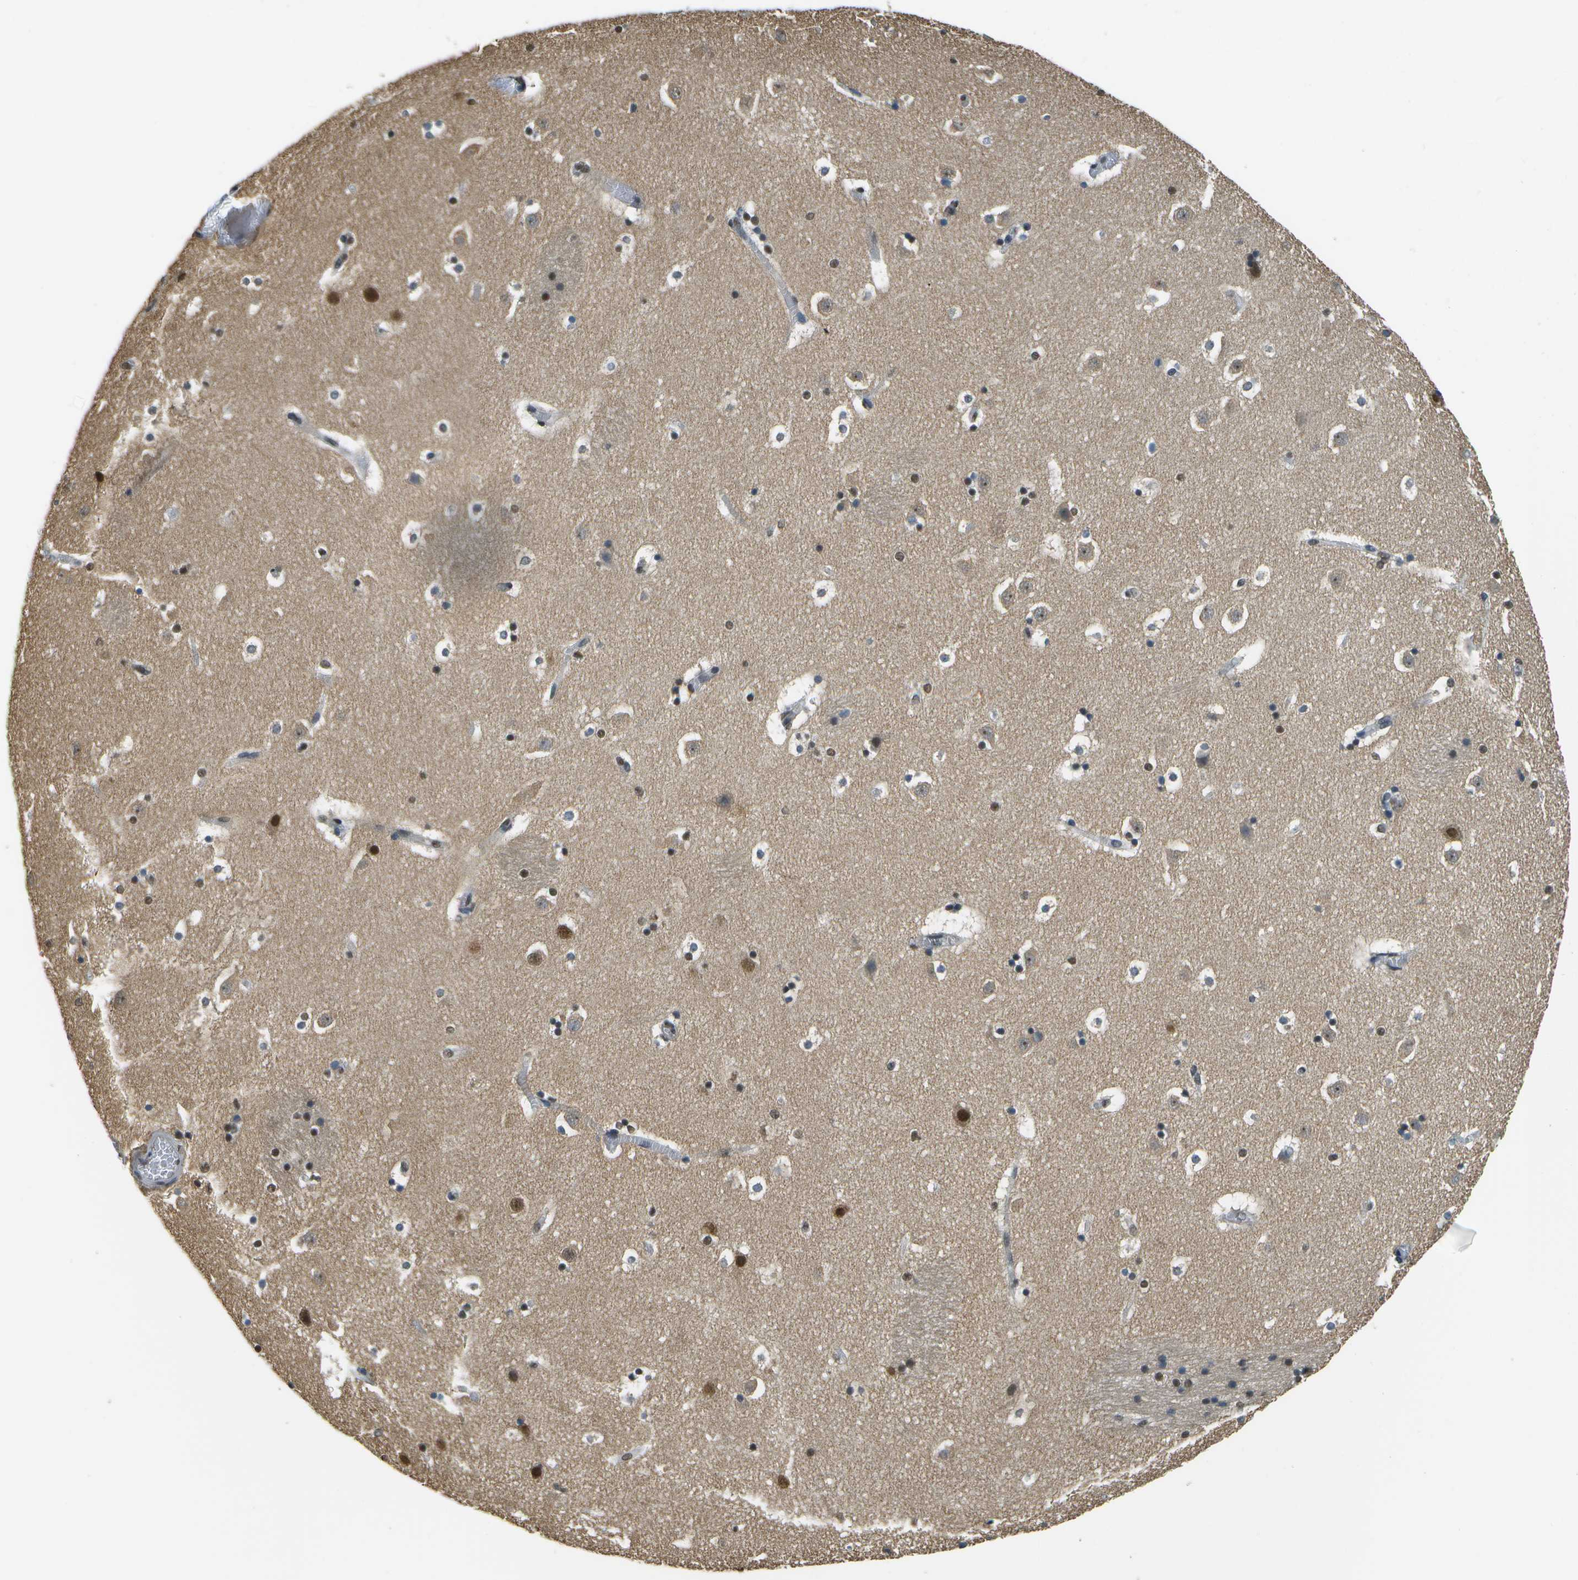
{"staining": {"intensity": "strong", "quantity": ">75%", "location": "nuclear"}, "tissue": "caudate", "cell_type": "Glial cells", "image_type": "normal", "snomed": [{"axis": "morphology", "description": "Normal tissue, NOS"}, {"axis": "topography", "description": "Lateral ventricle wall"}], "caption": "Benign caudate reveals strong nuclear expression in approximately >75% of glial cells The staining was performed using DAB to visualize the protein expression in brown, while the nuclei were stained in blue with hematoxylin (Magnification: 20x)..", "gene": "ABL2", "patient": {"sex": "male", "age": 45}}